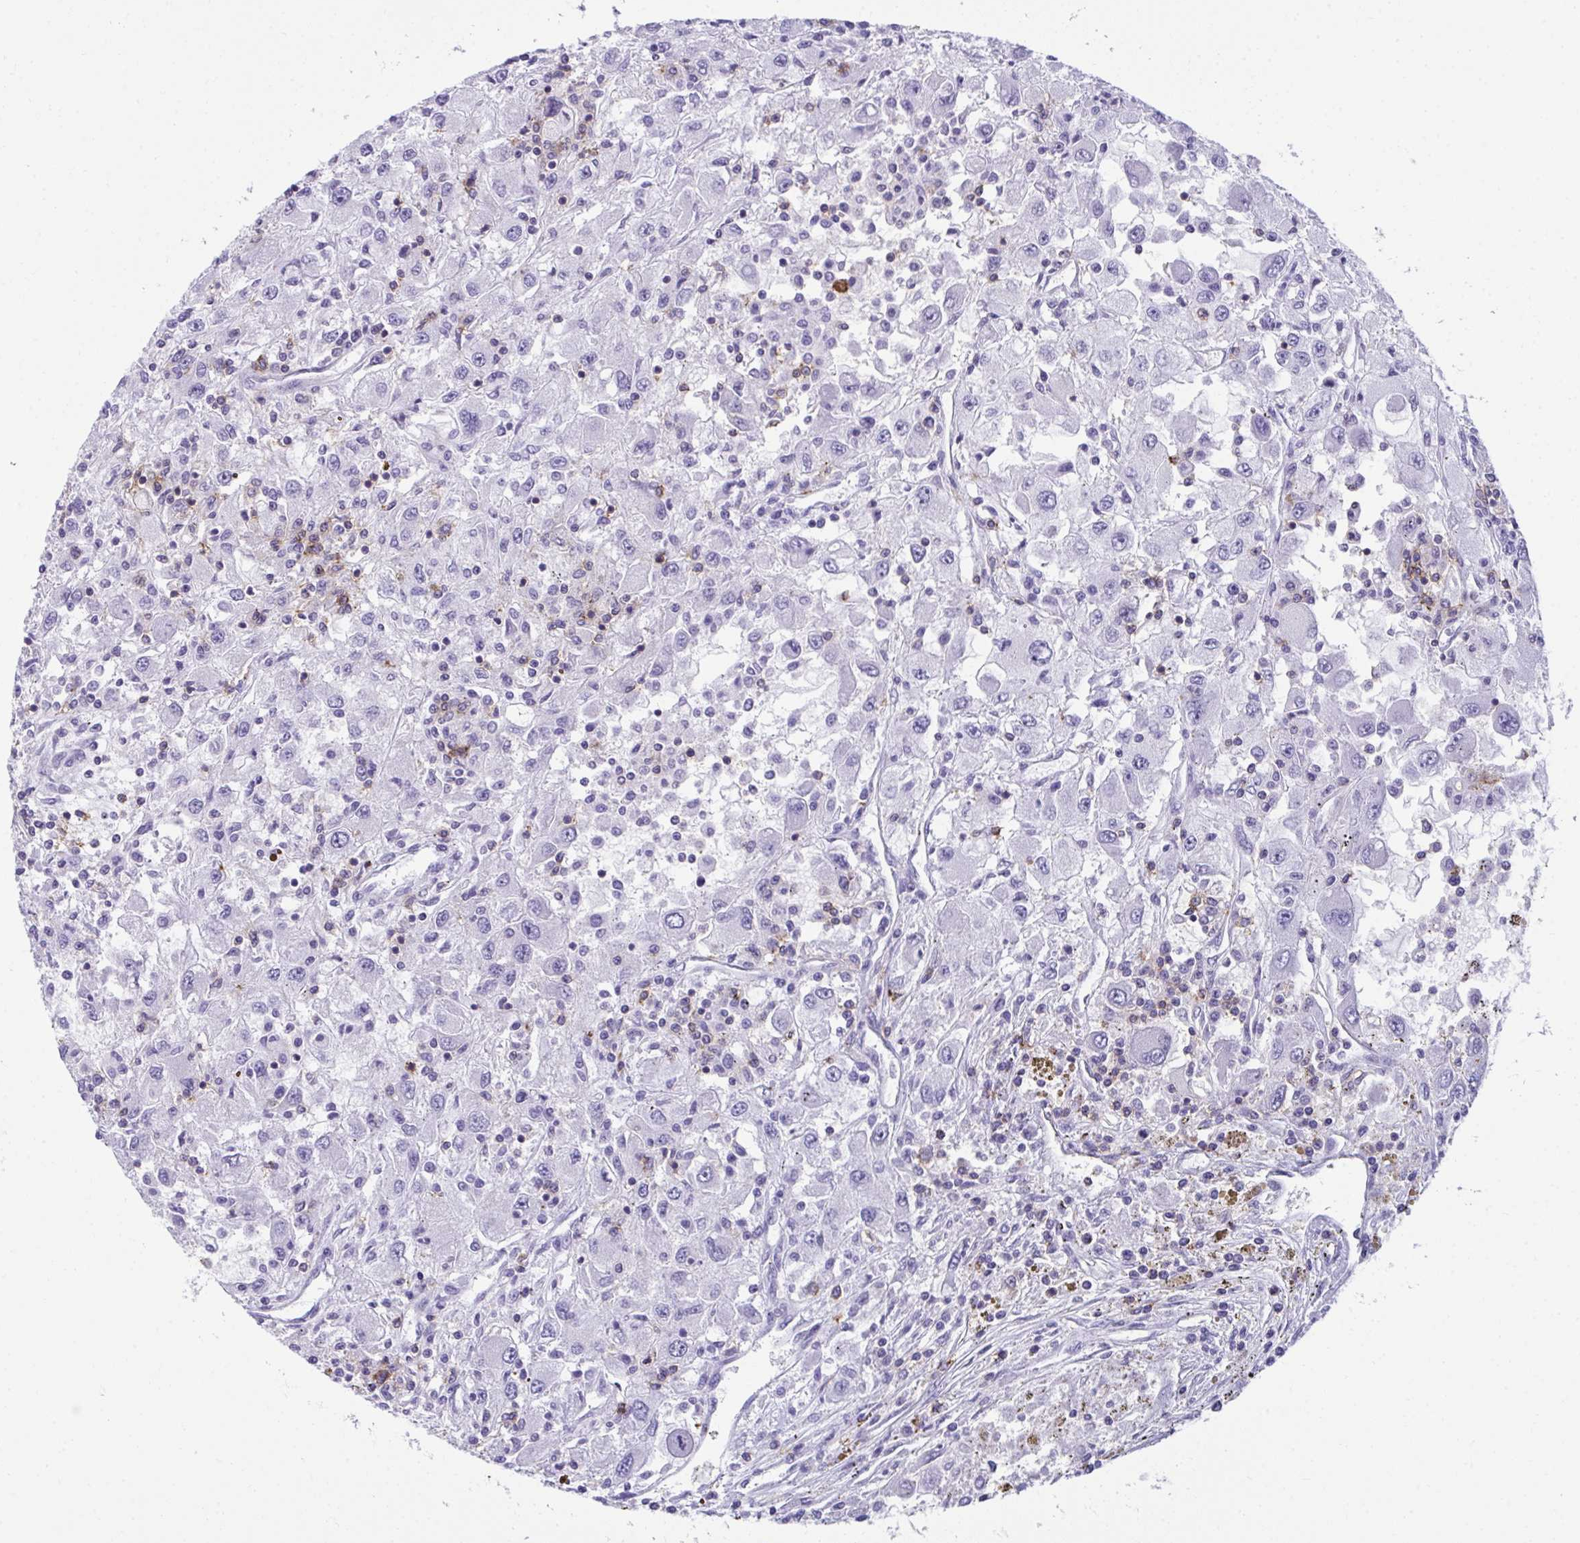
{"staining": {"intensity": "negative", "quantity": "none", "location": "none"}, "tissue": "renal cancer", "cell_type": "Tumor cells", "image_type": "cancer", "snomed": [{"axis": "morphology", "description": "Adenocarcinoma, NOS"}, {"axis": "topography", "description": "Kidney"}], "caption": "DAB immunohistochemical staining of renal cancer (adenocarcinoma) shows no significant expression in tumor cells.", "gene": "SPN", "patient": {"sex": "female", "age": 67}}